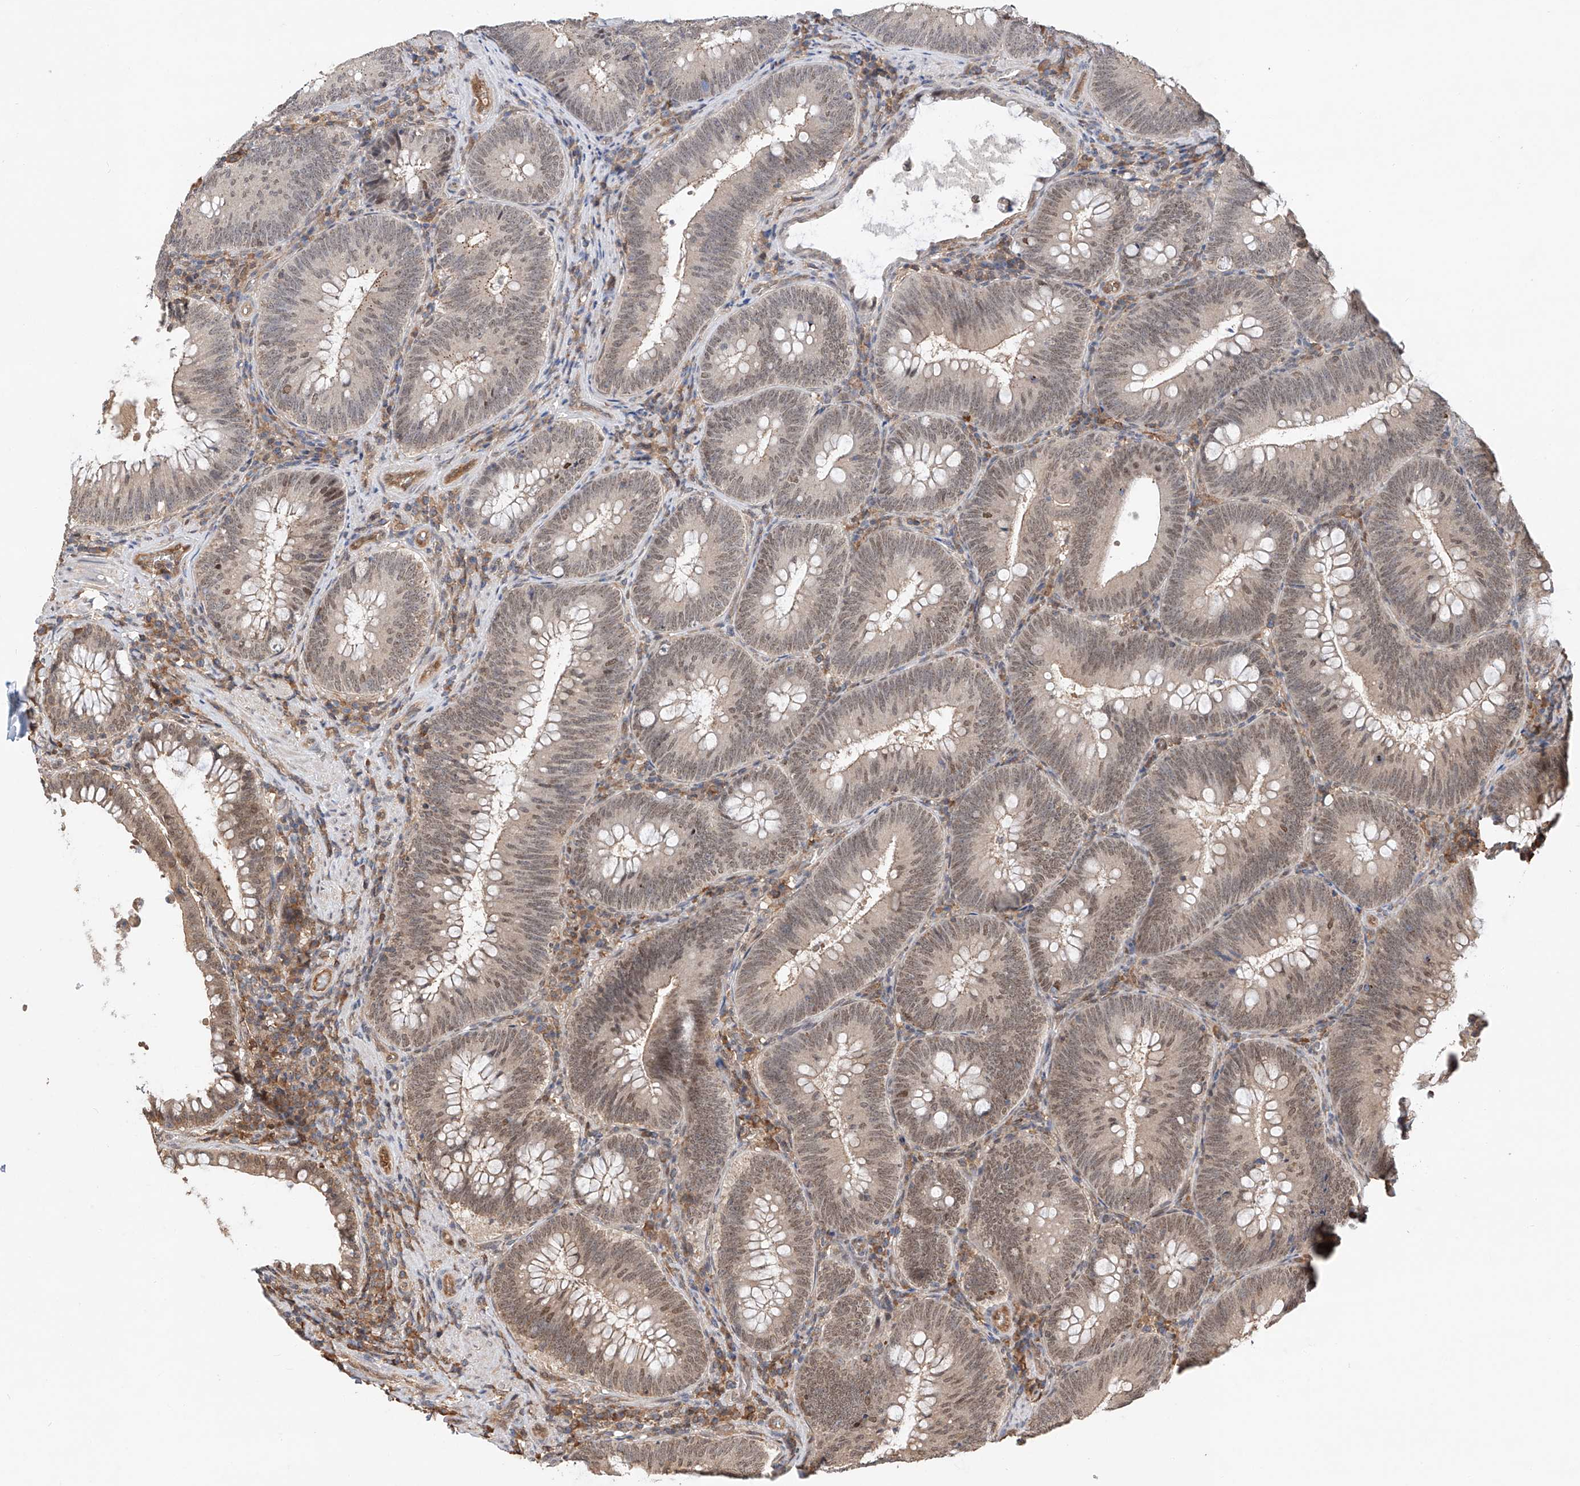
{"staining": {"intensity": "moderate", "quantity": ">75%", "location": "cytoplasmic/membranous,nuclear"}, "tissue": "colorectal cancer", "cell_type": "Tumor cells", "image_type": "cancer", "snomed": [{"axis": "morphology", "description": "Normal tissue, NOS"}, {"axis": "topography", "description": "Colon"}], "caption": "Colorectal cancer stained for a protein (brown) shows moderate cytoplasmic/membranous and nuclear positive staining in about >75% of tumor cells.", "gene": "RILPL2", "patient": {"sex": "female", "age": 82}}